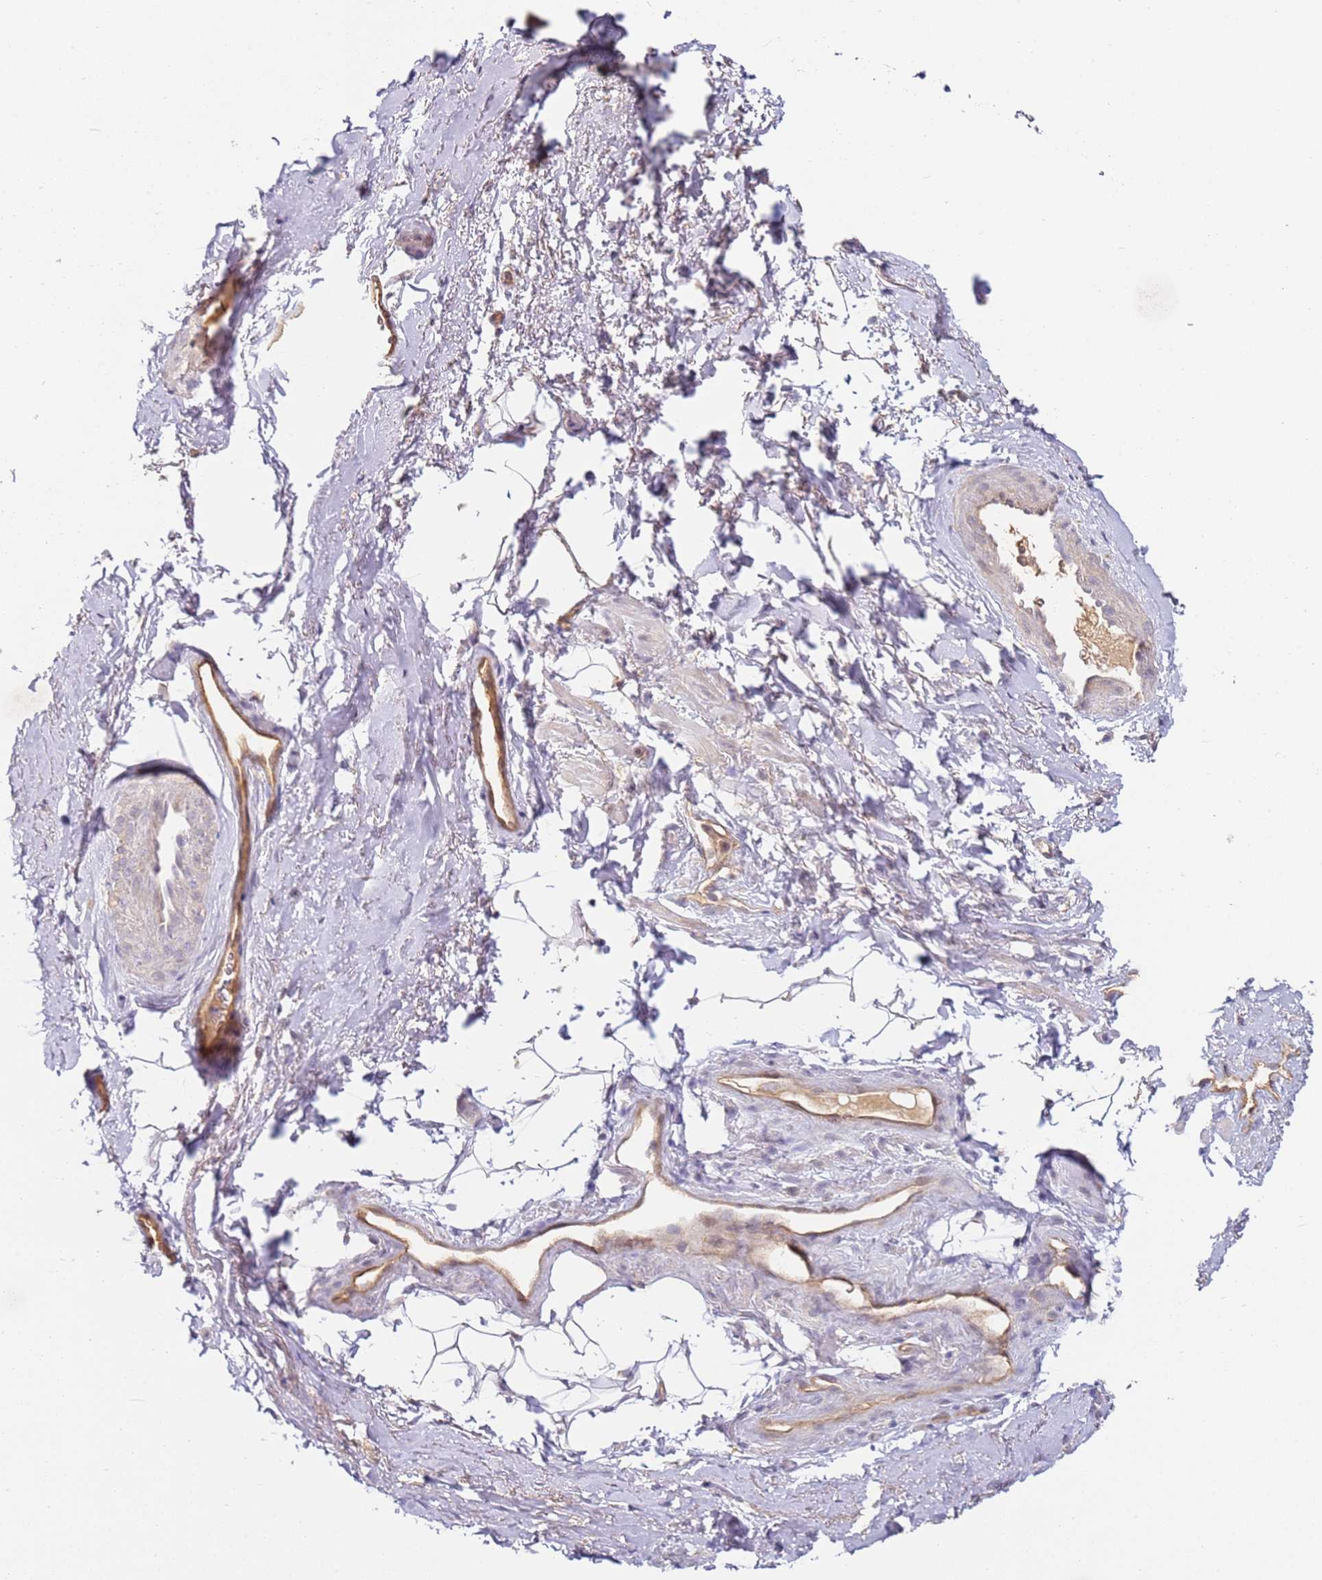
{"staining": {"intensity": "weak", "quantity": "<25%", "location": "cytoplasmic/membranous,nuclear"}, "tissue": "smooth muscle", "cell_type": "Smooth muscle cells", "image_type": "normal", "snomed": [{"axis": "morphology", "description": "Normal tissue, NOS"}, {"axis": "topography", "description": "Smooth muscle"}, {"axis": "topography", "description": "Peripheral nerve tissue"}], "caption": "Immunohistochemistry histopathology image of normal smooth muscle stained for a protein (brown), which demonstrates no positivity in smooth muscle cells.", "gene": "WDR93", "patient": {"sex": "male", "age": 69}}